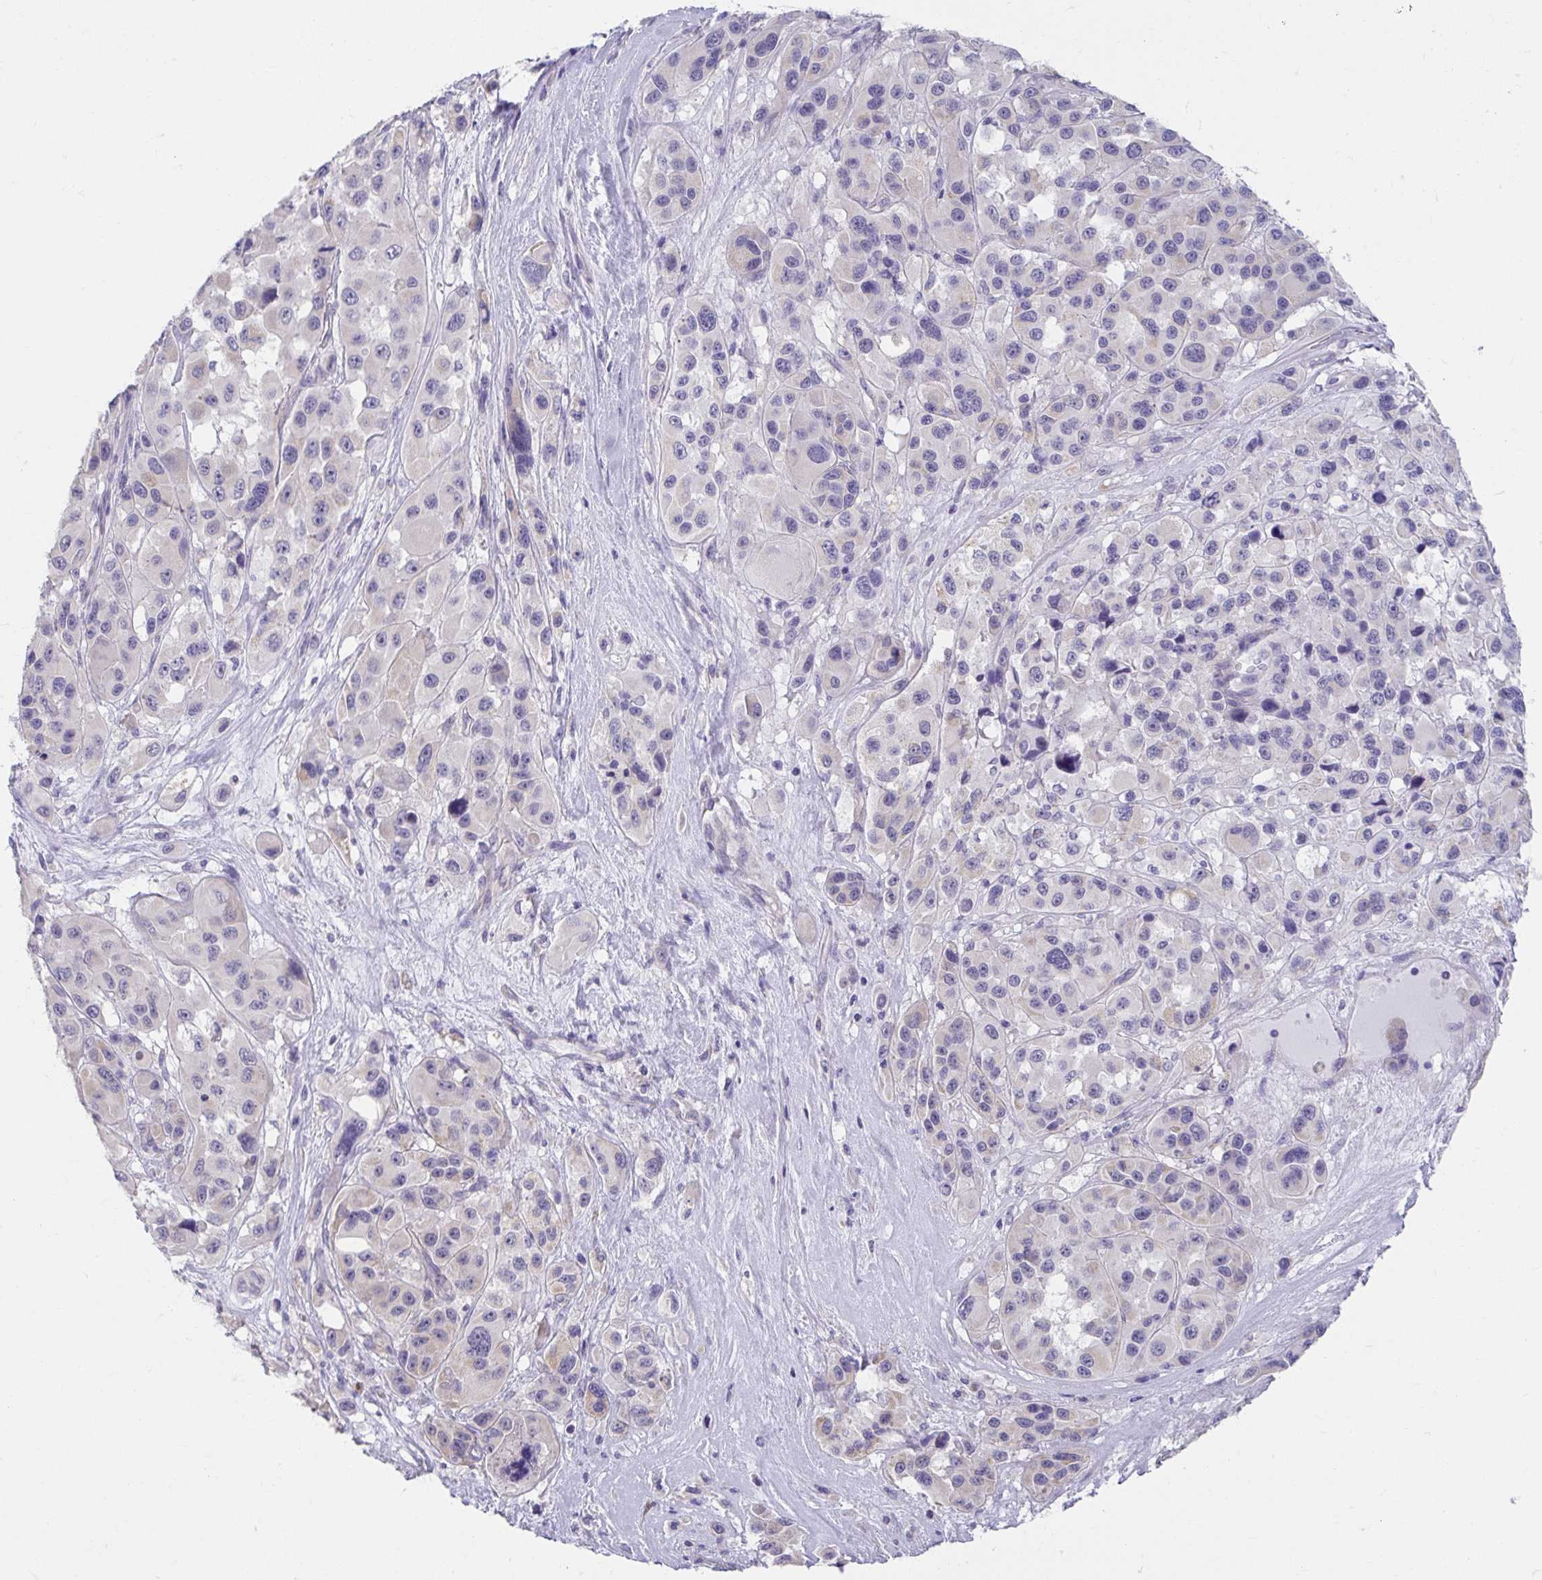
{"staining": {"intensity": "negative", "quantity": "none", "location": "none"}, "tissue": "melanoma", "cell_type": "Tumor cells", "image_type": "cancer", "snomed": [{"axis": "morphology", "description": "Malignant melanoma, Metastatic site"}, {"axis": "topography", "description": "Lymph node"}], "caption": "Immunohistochemical staining of human melanoma reveals no significant staining in tumor cells.", "gene": "CXCR1", "patient": {"sex": "female", "age": 65}}